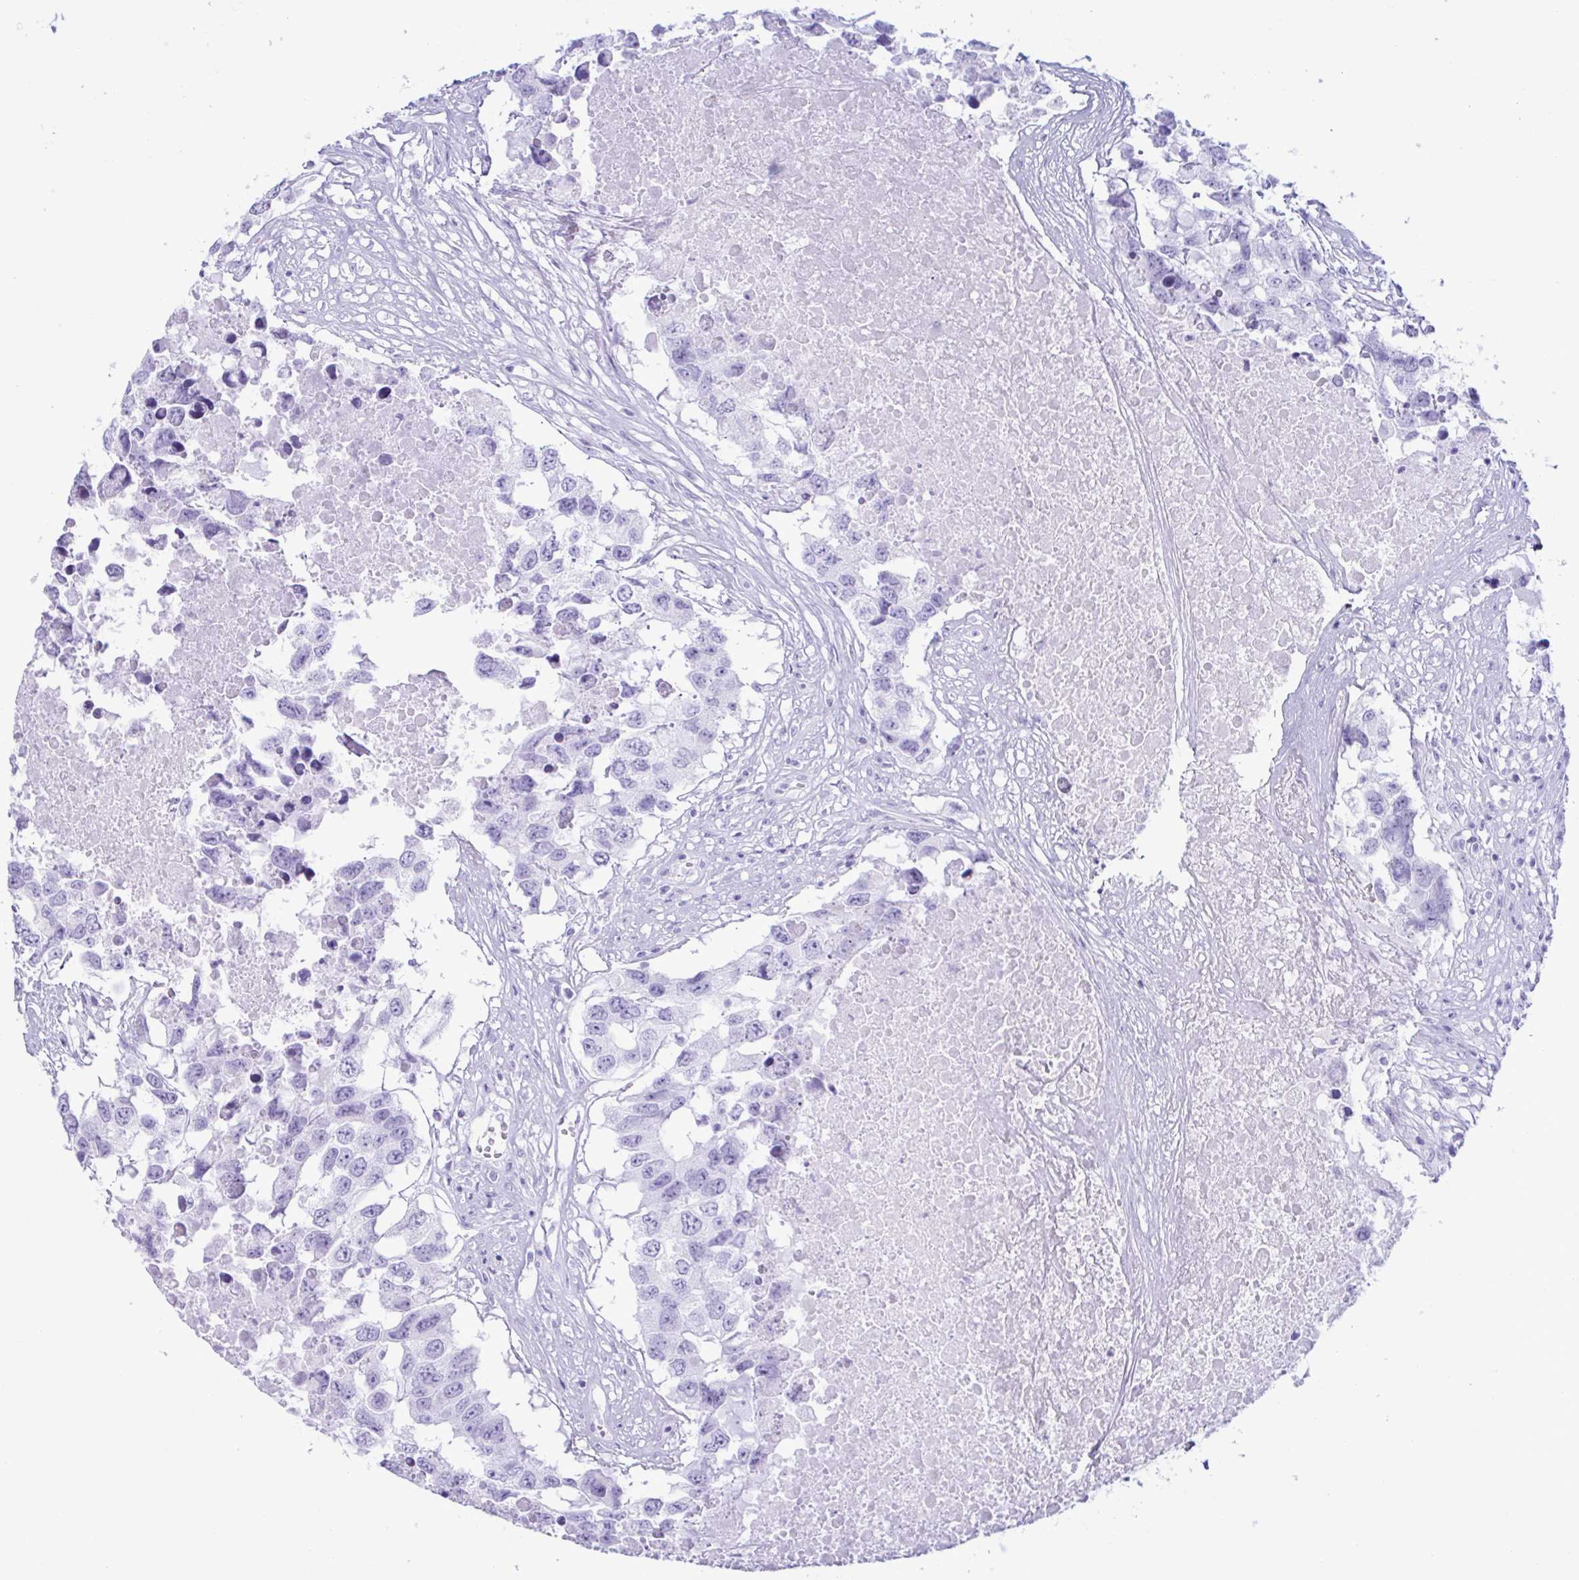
{"staining": {"intensity": "negative", "quantity": "none", "location": "none"}, "tissue": "testis cancer", "cell_type": "Tumor cells", "image_type": "cancer", "snomed": [{"axis": "morphology", "description": "Carcinoma, Embryonal, NOS"}, {"axis": "topography", "description": "Testis"}], "caption": "The IHC image has no significant staining in tumor cells of embryonal carcinoma (testis) tissue.", "gene": "MRGPRG", "patient": {"sex": "male", "age": 83}}